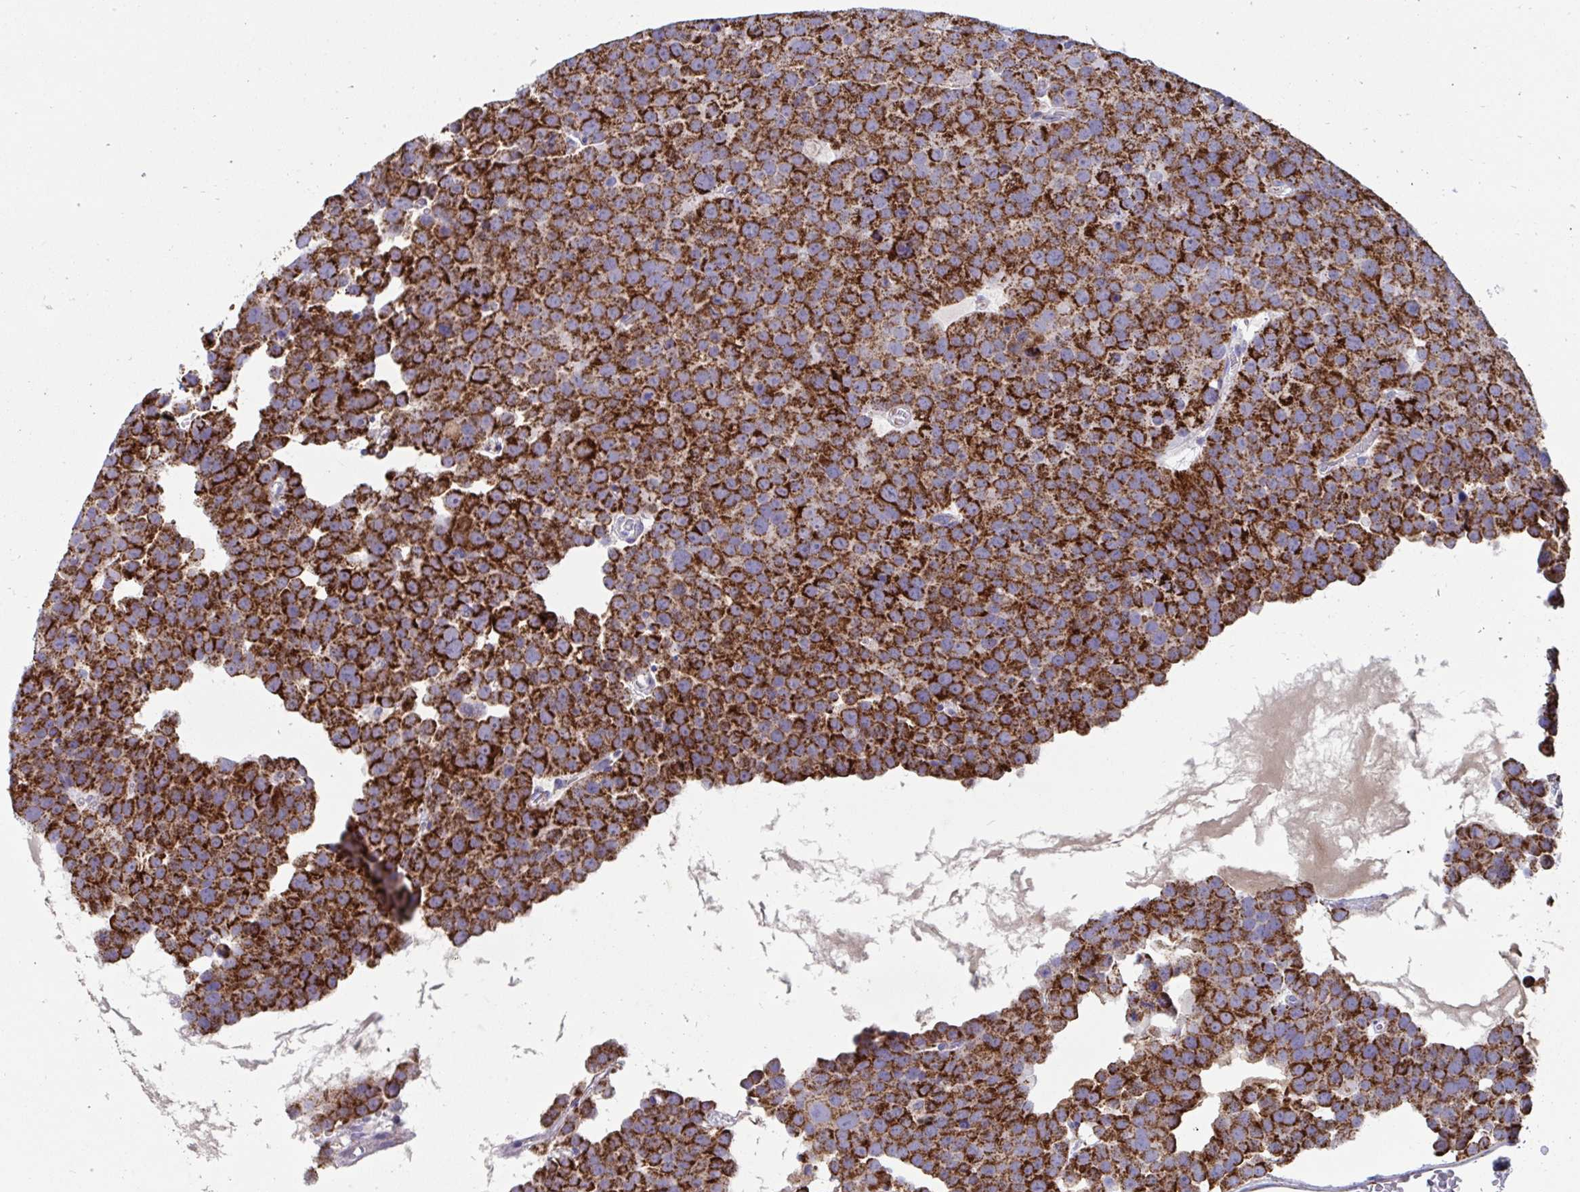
{"staining": {"intensity": "strong", "quantity": ">75%", "location": "cytoplasmic/membranous"}, "tissue": "testis cancer", "cell_type": "Tumor cells", "image_type": "cancer", "snomed": [{"axis": "morphology", "description": "Seminoma, NOS"}, {"axis": "topography", "description": "Testis"}], "caption": "Testis cancer (seminoma) was stained to show a protein in brown. There is high levels of strong cytoplasmic/membranous staining in approximately >75% of tumor cells.", "gene": "BCAT2", "patient": {"sex": "male", "age": 71}}